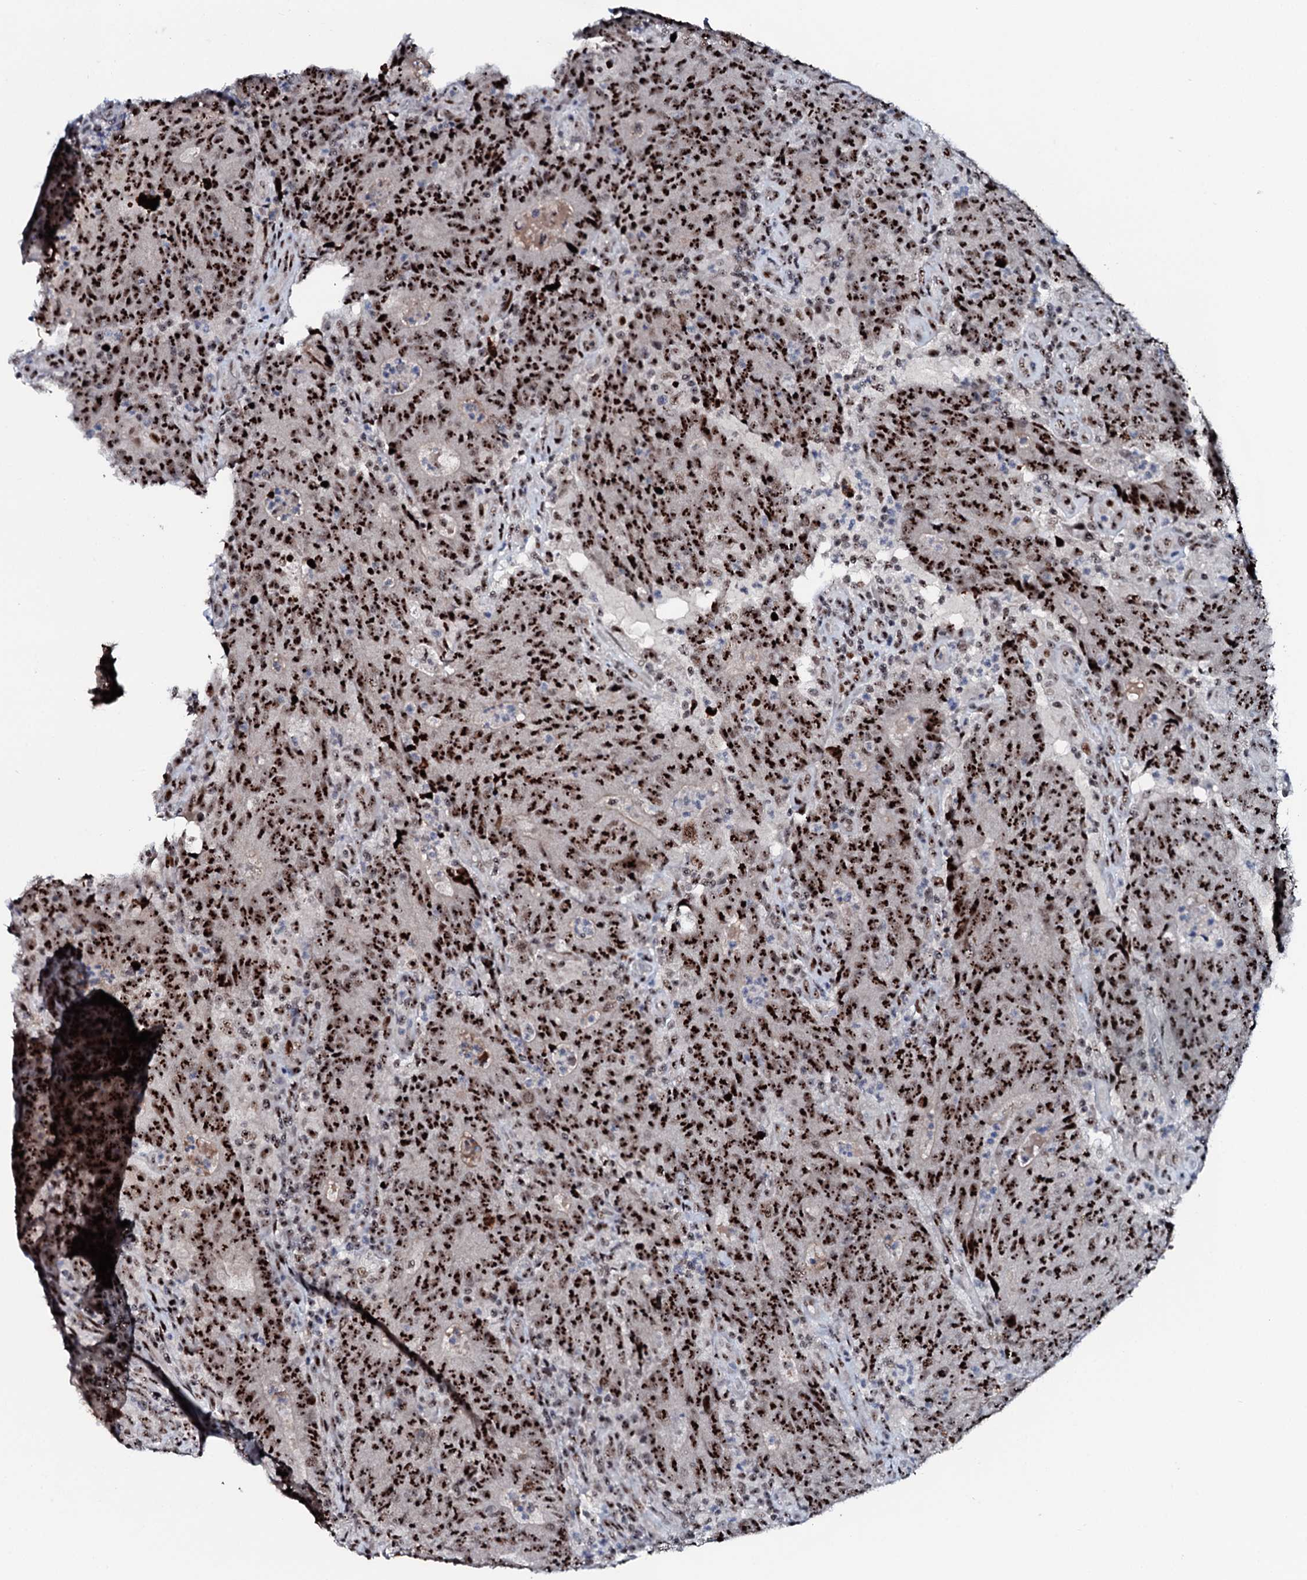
{"staining": {"intensity": "strong", "quantity": ">75%", "location": "nuclear"}, "tissue": "colorectal cancer", "cell_type": "Tumor cells", "image_type": "cancer", "snomed": [{"axis": "morphology", "description": "Adenocarcinoma, NOS"}, {"axis": "topography", "description": "Colon"}], "caption": "A photomicrograph of human adenocarcinoma (colorectal) stained for a protein shows strong nuclear brown staining in tumor cells. The protein is shown in brown color, while the nuclei are stained blue.", "gene": "NEUROG3", "patient": {"sex": "female", "age": 75}}